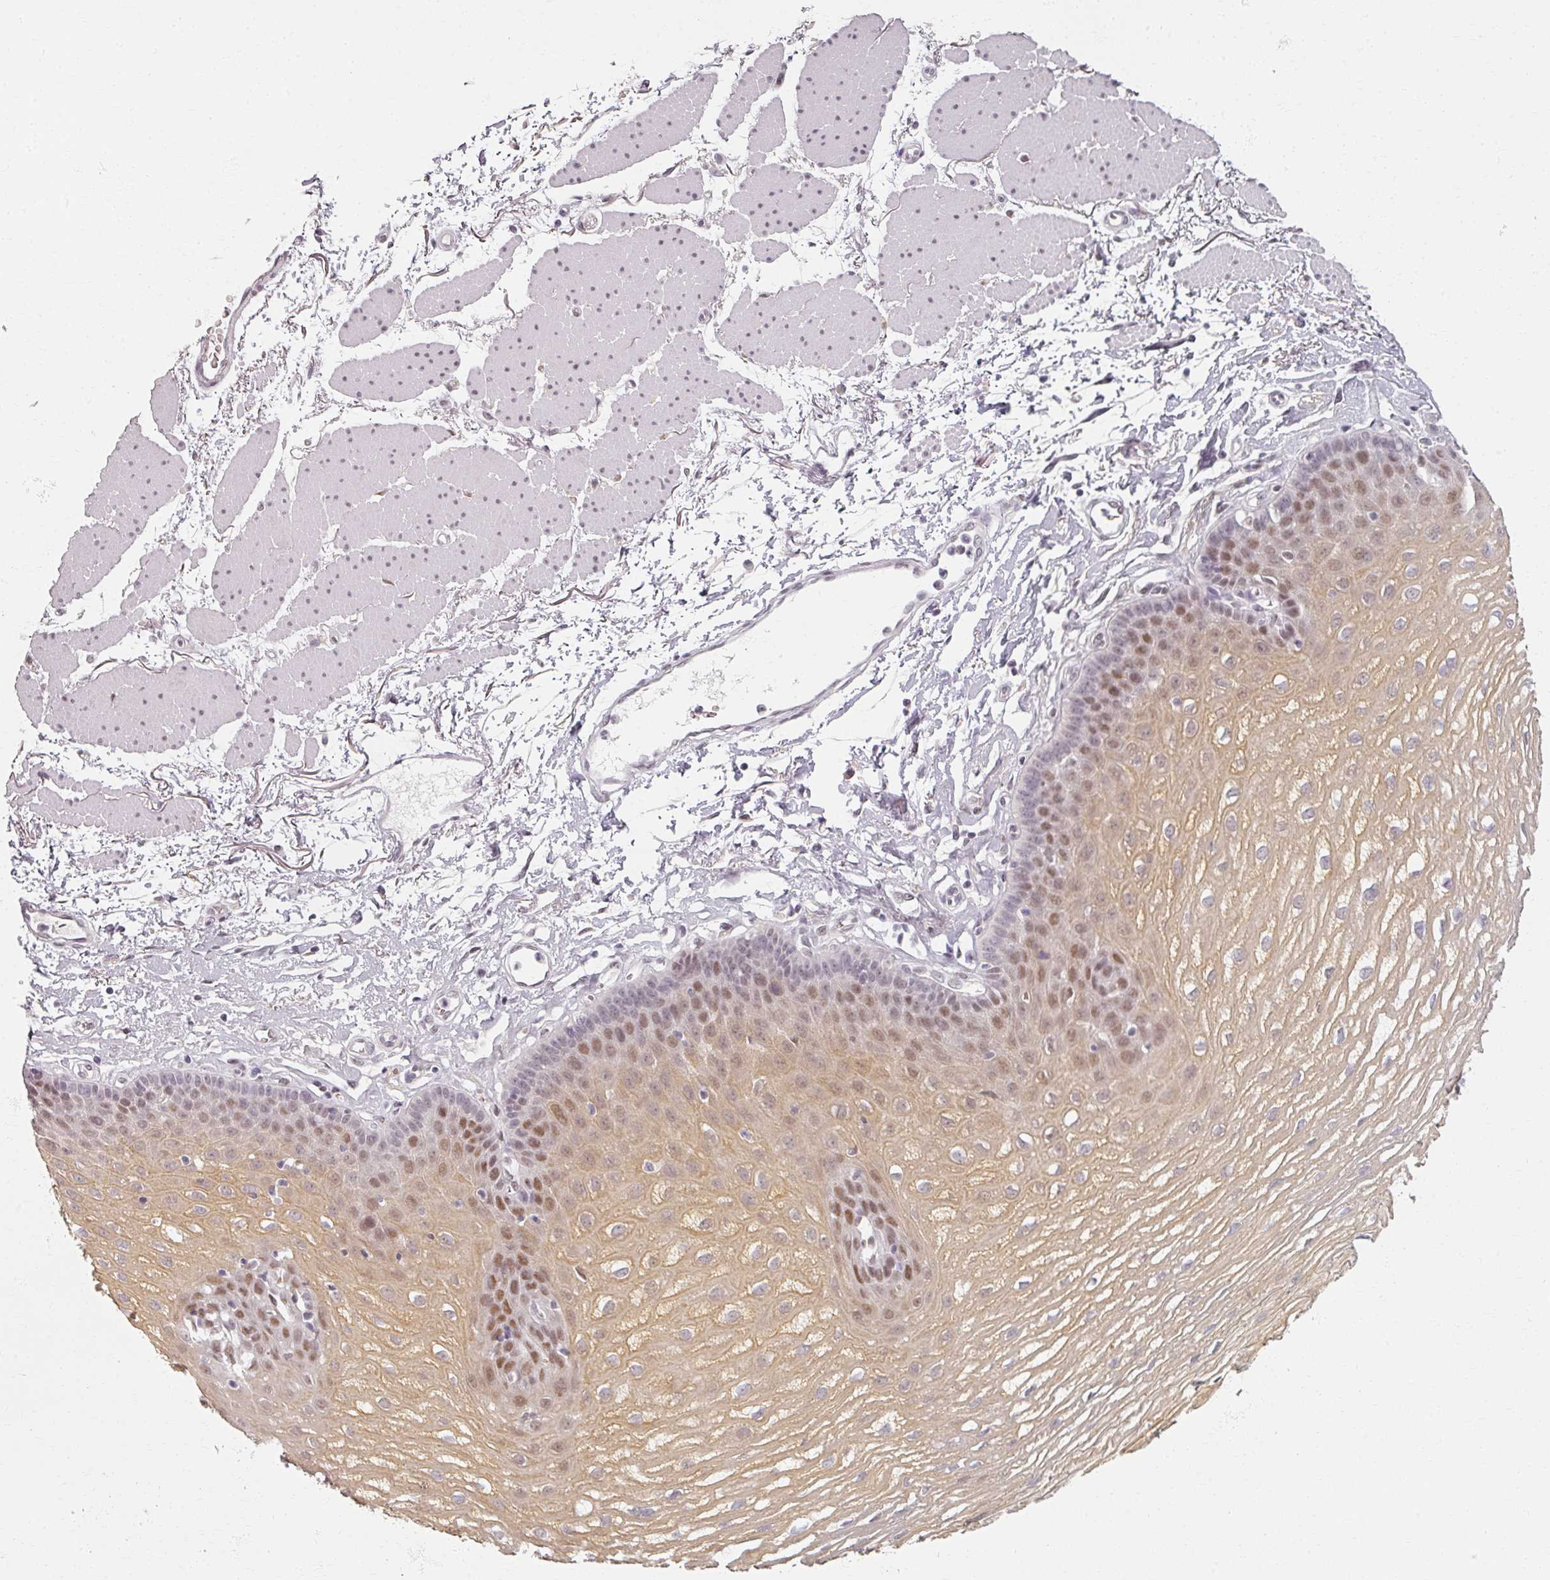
{"staining": {"intensity": "moderate", "quantity": ">75%", "location": "cytoplasmic/membranous,nuclear"}, "tissue": "esophagus", "cell_type": "Squamous epithelial cells", "image_type": "normal", "snomed": [{"axis": "morphology", "description": "Normal tissue, NOS"}, {"axis": "topography", "description": "Esophagus"}], "caption": "The immunohistochemical stain labels moderate cytoplasmic/membranous,nuclear staining in squamous epithelial cells of normal esophagus.", "gene": "RIPOR3", "patient": {"sex": "female", "age": 81}}